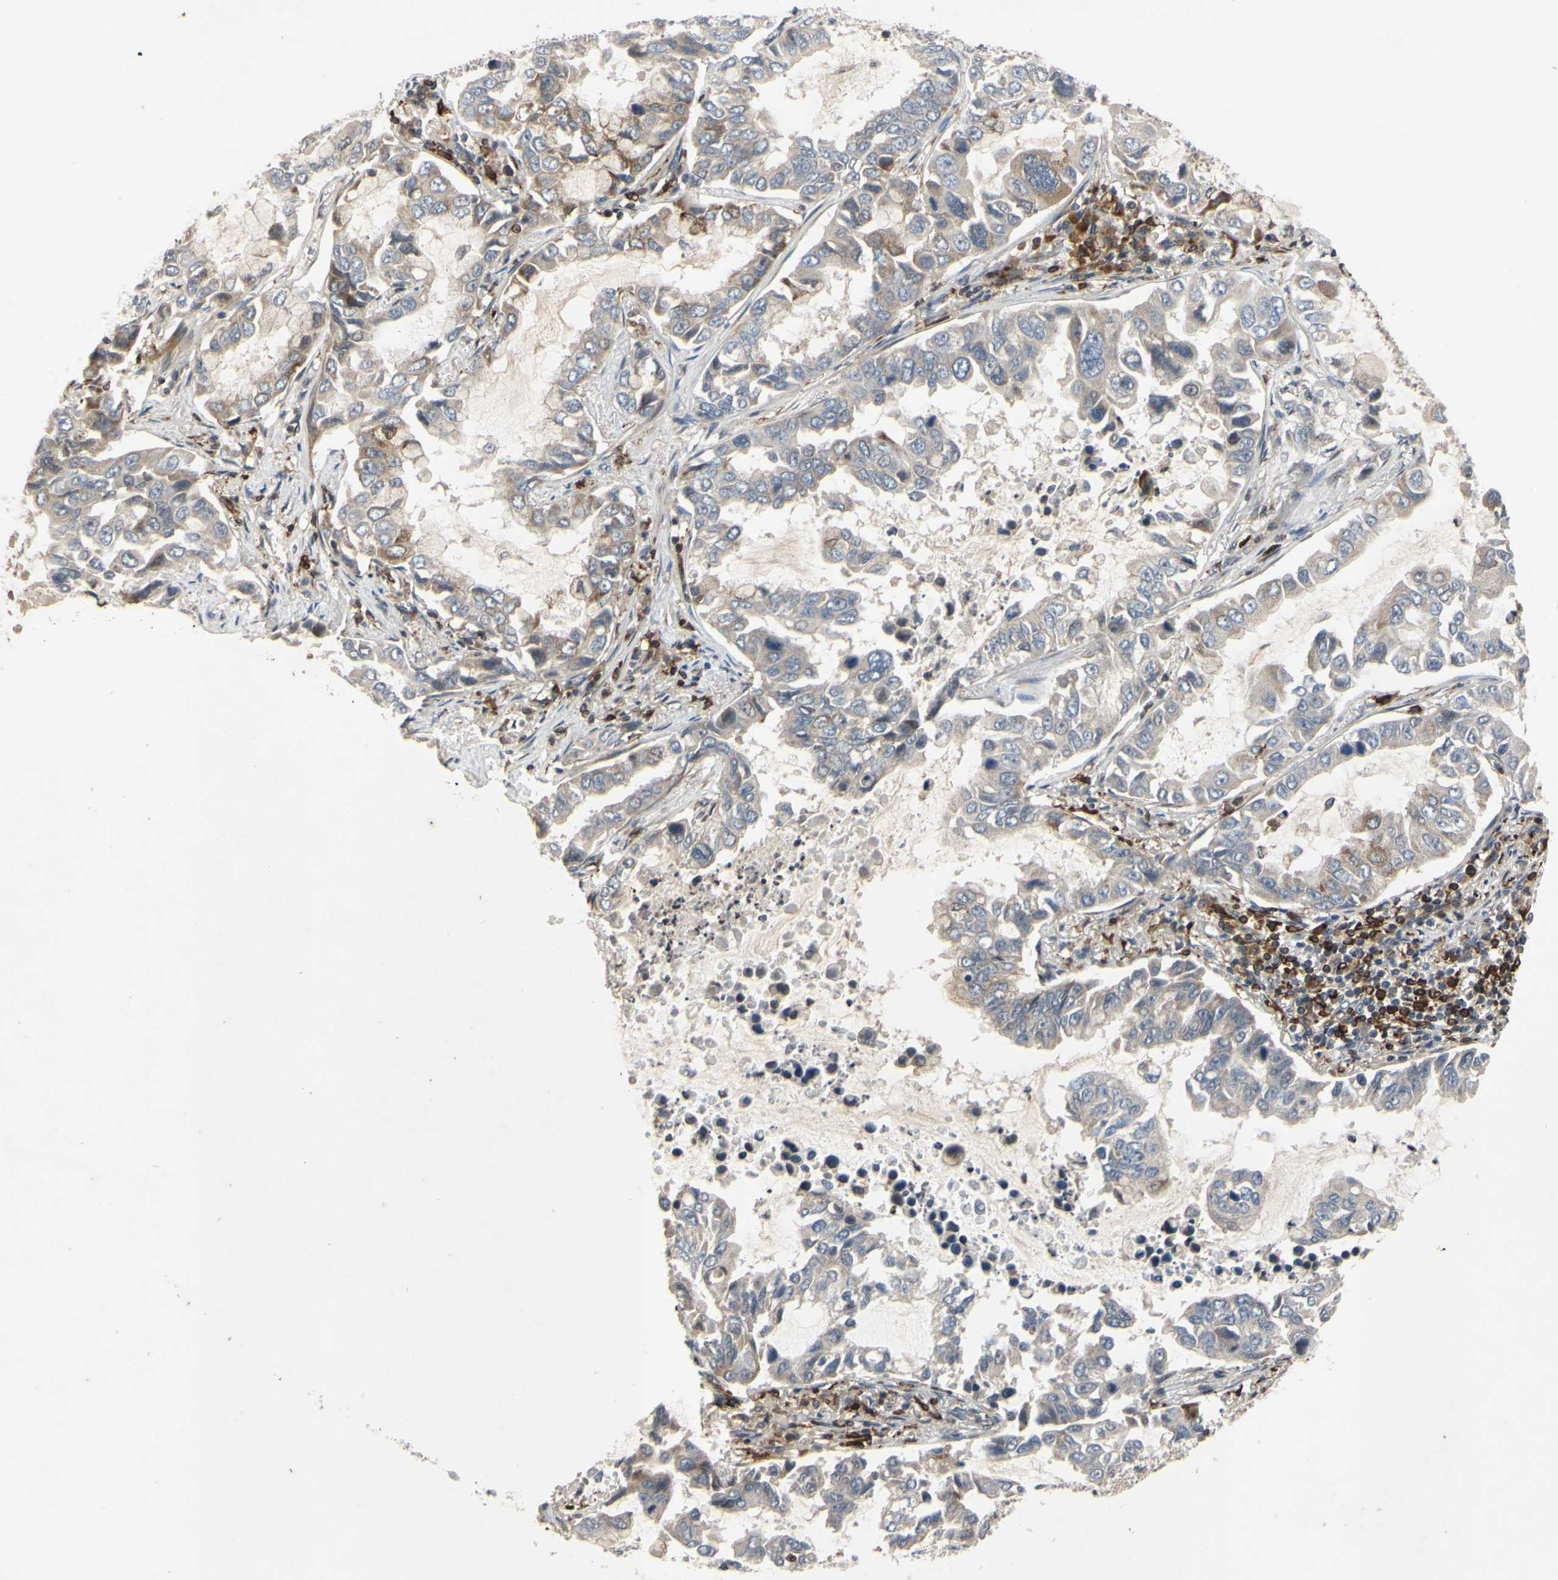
{"staining": {"intensity": "negative", "quantity": "none", "location": "none"}, "tissue": "lung cancer", "cell_type": "Tumor cells", "image_type": "cancer", "snomed": [{"axis": "morphology", "description": "Adenocarcinoma, NOS"}, {"axis": "topography", "description": "Lung"}], "caption": "Lung cancer (adenocarcinoma) was stained to show a protein in brown. There is no significant expression in tumor cells. (Immunohistochemistry, brightfield microscopy, high magnification).", "gene": "PLXNA2", "patient": {"sex": "male", "age": 64}}